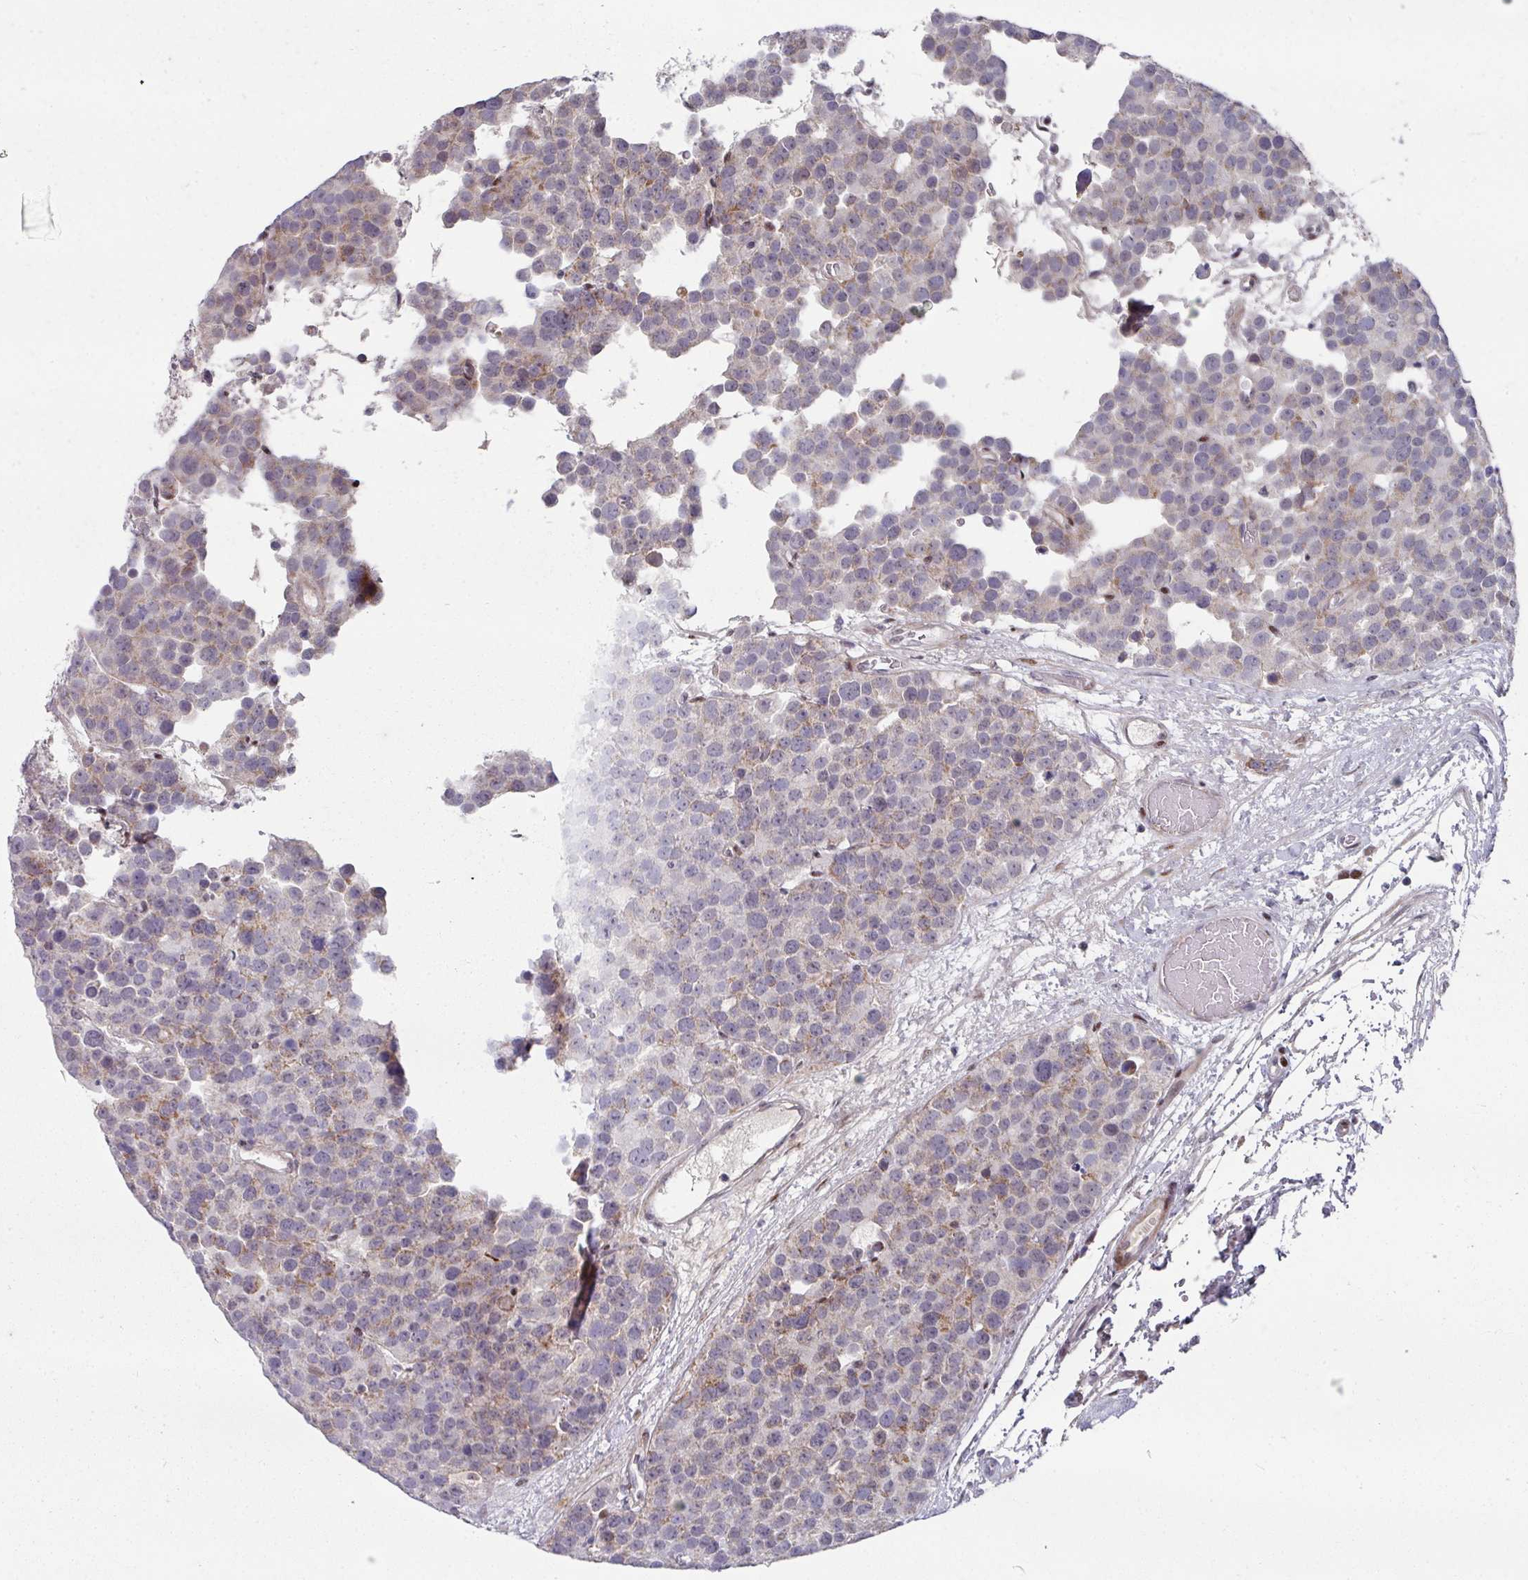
{"staining": {"intensity": "weak", "quantity": "<25%", "location": "cytoplasmic/membranous"}, "tissue": "testis cancer", "cell_type": "Tumor cells", "image_type": "cancer", "snomed": [{"axis": "morphology", "description": "Seminoma, NOS"}, {"axis": "topography", "description": "Testis"}], "caption": "DAB (3,3'-diaminobenzidine) immunohistochemical staining of human testis cancer (seminoma) reveals no significant staining in tumor cells.", "gene": "CBX7", "patient": {"sex": "male", "age": 71}}